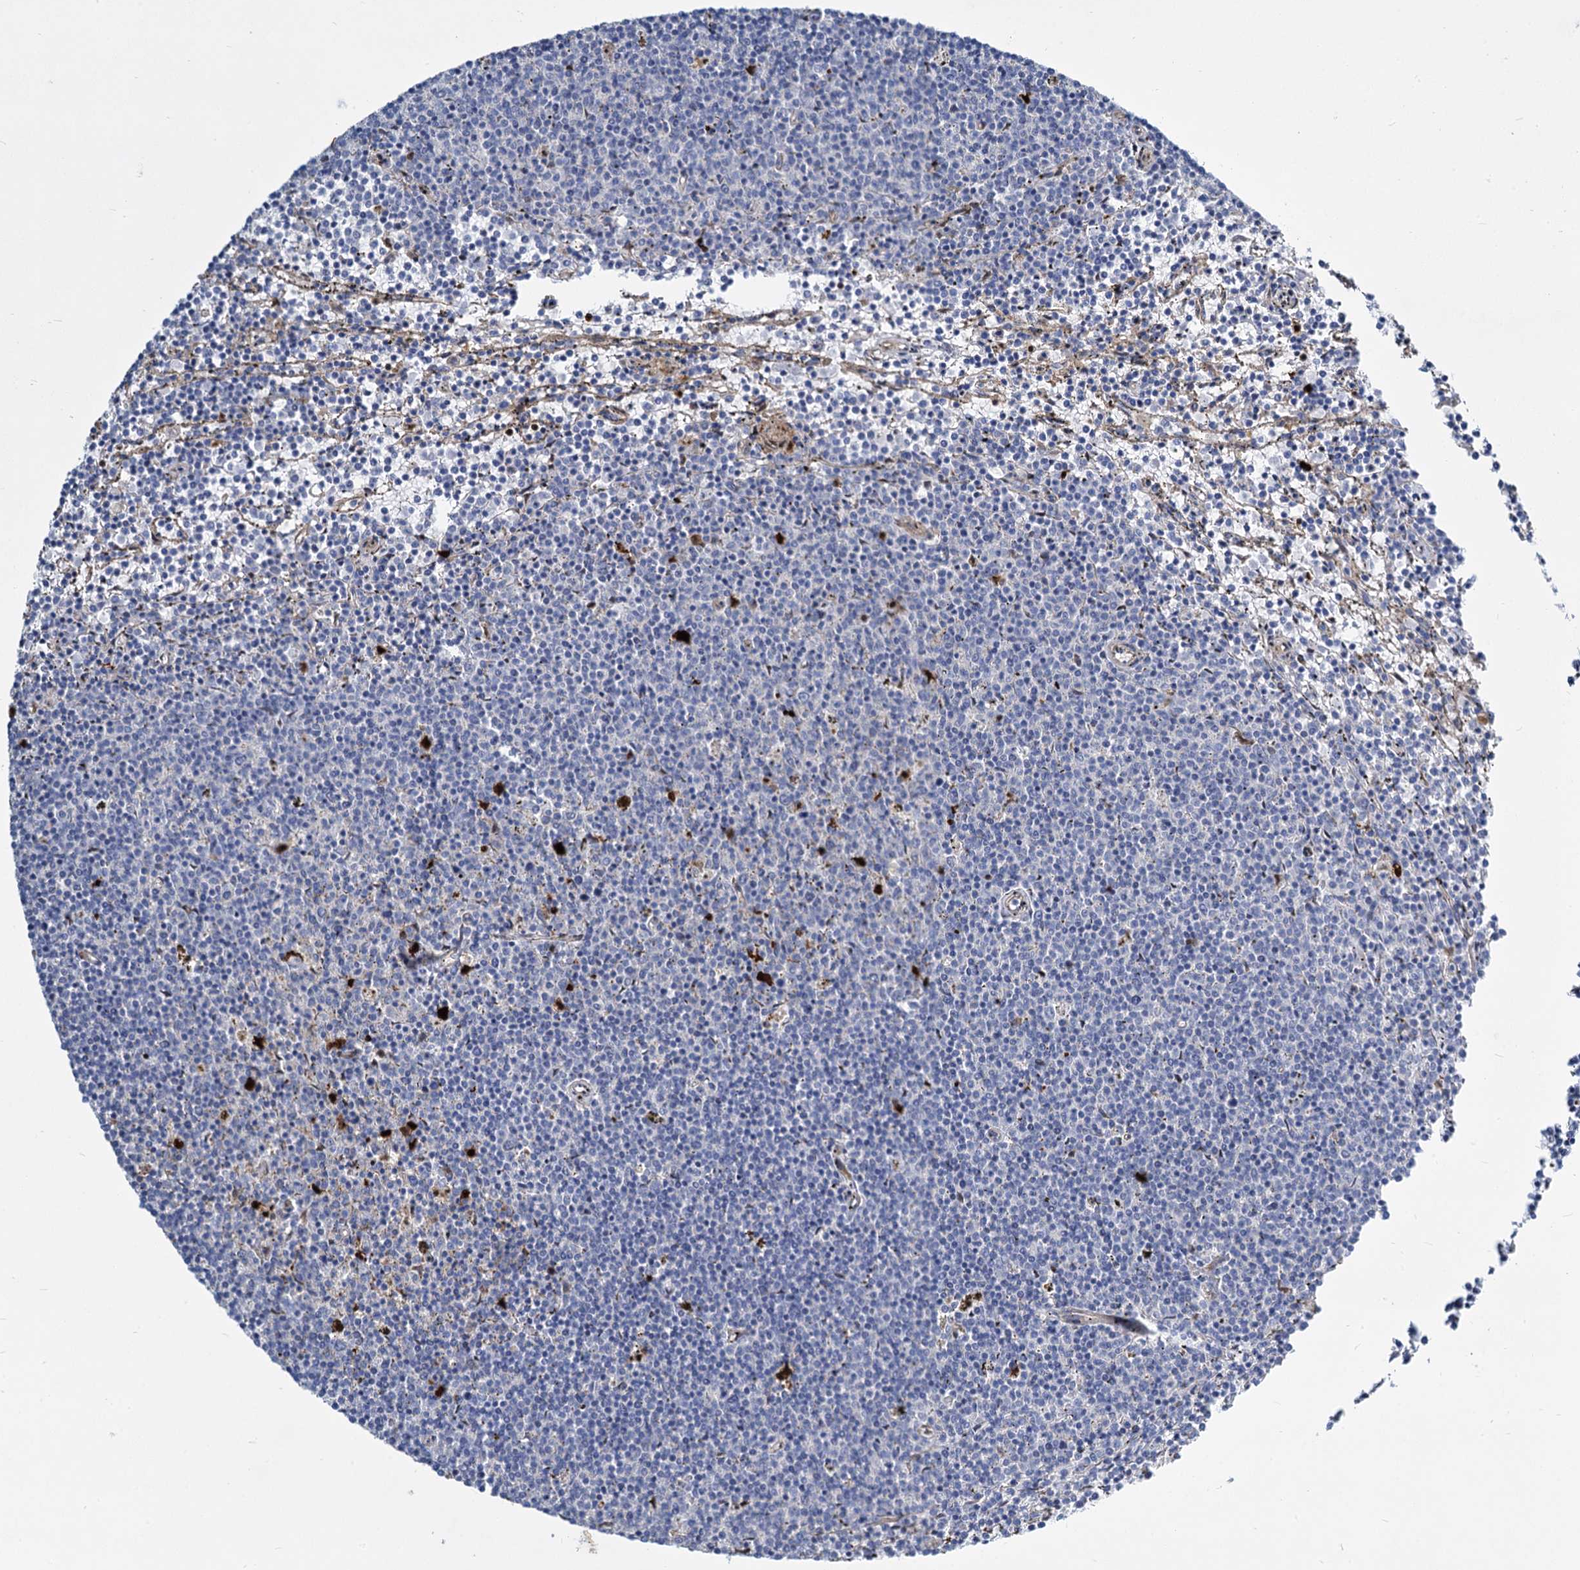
{"staining": {"intensity": "negative", "quantity": "none", "location": "none"}, "tissue": "lymphoma", "cell_type": "Tumor cells", "image_type": "cancer", "snomed": [{"axis": "morphology", "description": "Malignant lymphoma, non-Hodgkin's type, Low grade"}, {"axis": "topography", "description": "Spleen"}], "caption": "Malignant lymphoma, non-Hodgkin's type (low-grade) stained for a protein using IHC exhibits no positivity tumor cells.", "gene": "TRIM77", "patient": {"sex": "female", "age": 50}}